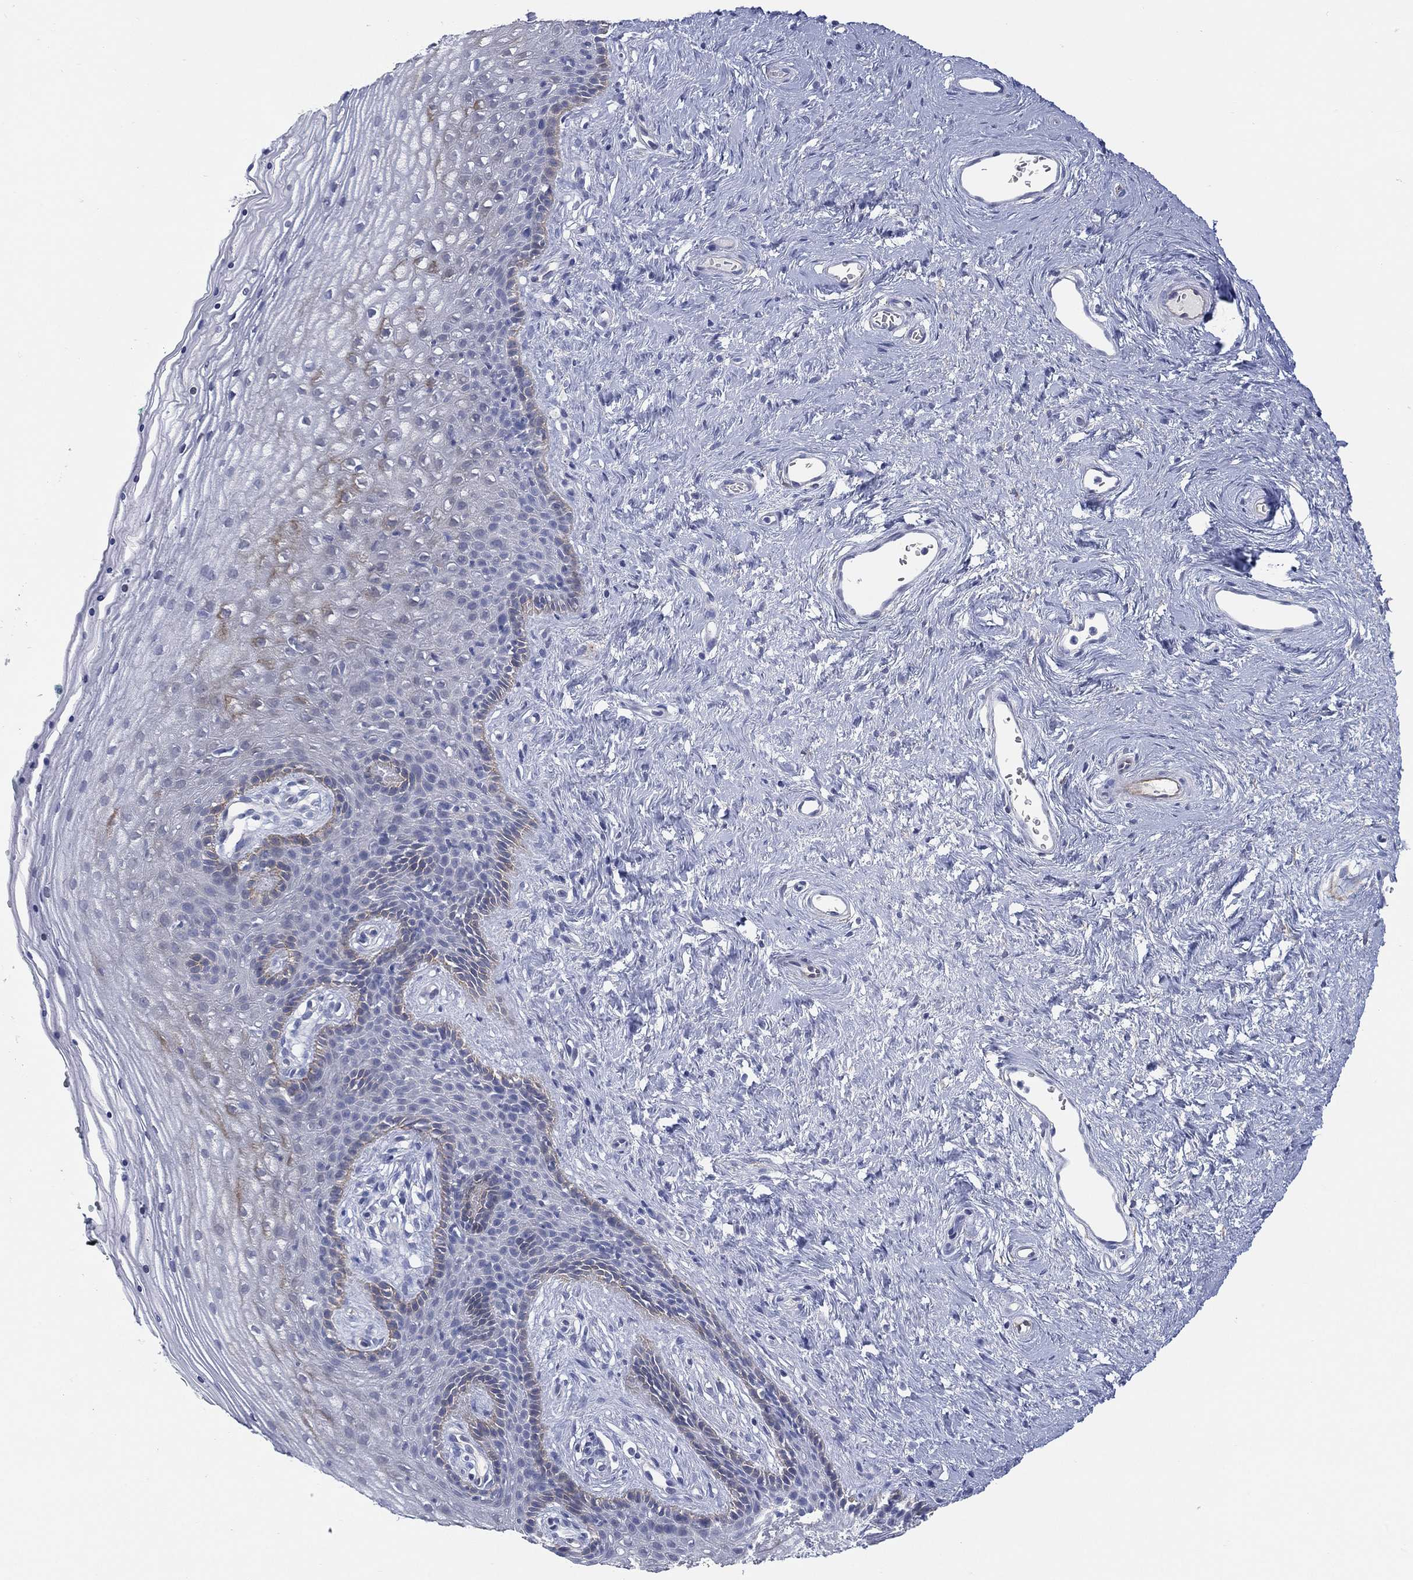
{"staining": {"intensity": "strong", "quantity": "<25%", "location": "cytoplasmic/membranous"}, "tissue": "vagina", "cell_type": "Squamous epithelial cells", "image_type": "normal", "snomed": [{"axis": "morphology", "description": "Normal tissue, NOS"}, {"axis": "topography", "description": "Vagina"}], "caption": "The immunohistochemical stain shows strong cytoplasmic/membranous positivity in squamous epithelial cells of unremarkable vagina.", "gene": "C5orf46", "patient": {"sex": "female", "age": 45}}